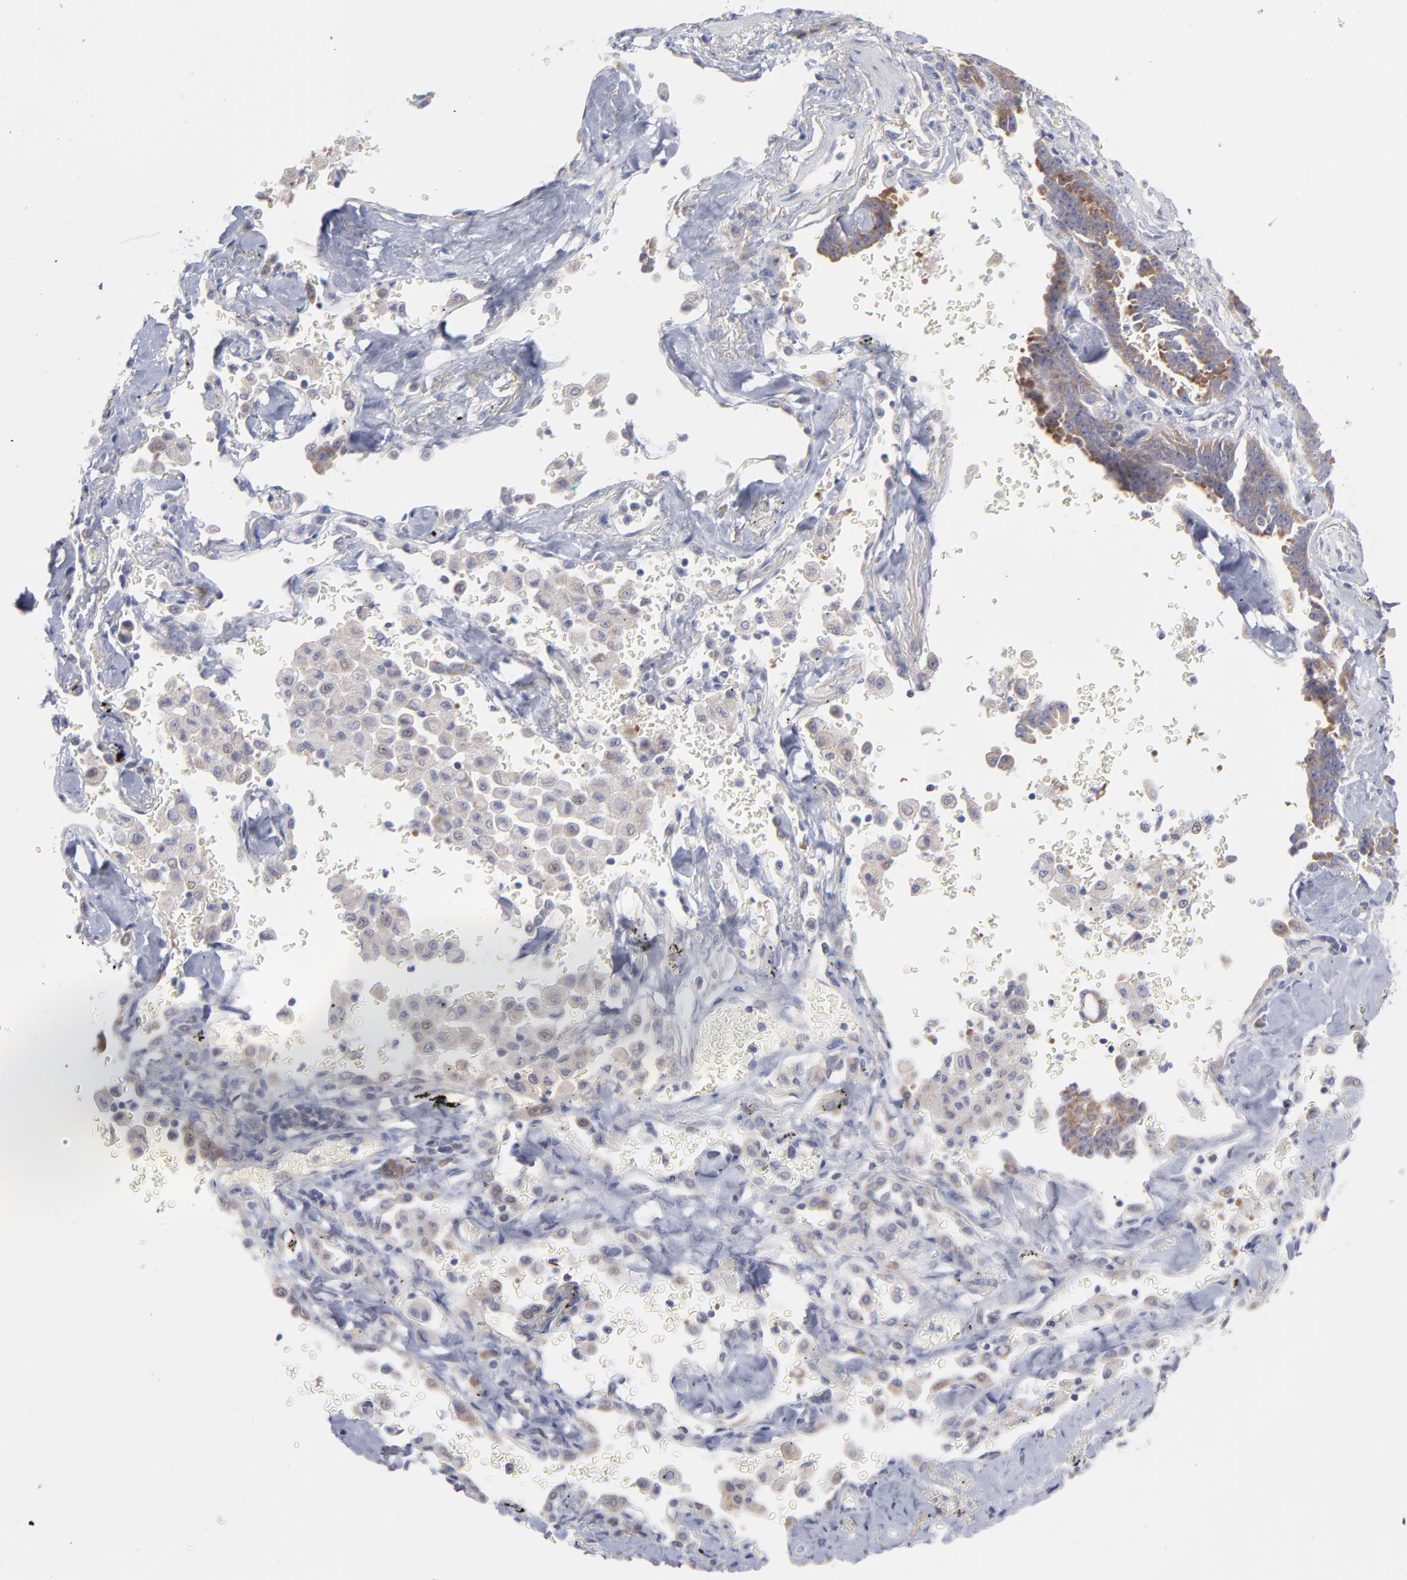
{"staining": {"intensity": "moderate", "quantity": ">75%", "location": "cytoplasmic/membranous"}, "tissue": "lung cancer", "cell_type": "Tumor cells", "image_type": "cancer", "snomed": [{"axis": "morphology", "description": "Adenocarcinoma, NOS"}, {"axis": "topography", "description": "Lung"}], "caption": "Lung cancer stained with IHC displays moderate cytoplasmic/membranous positivity in approximately >75% of tumor cells.", "gene": "RPS24", "patient": {"sex": "female", "age": 64}}